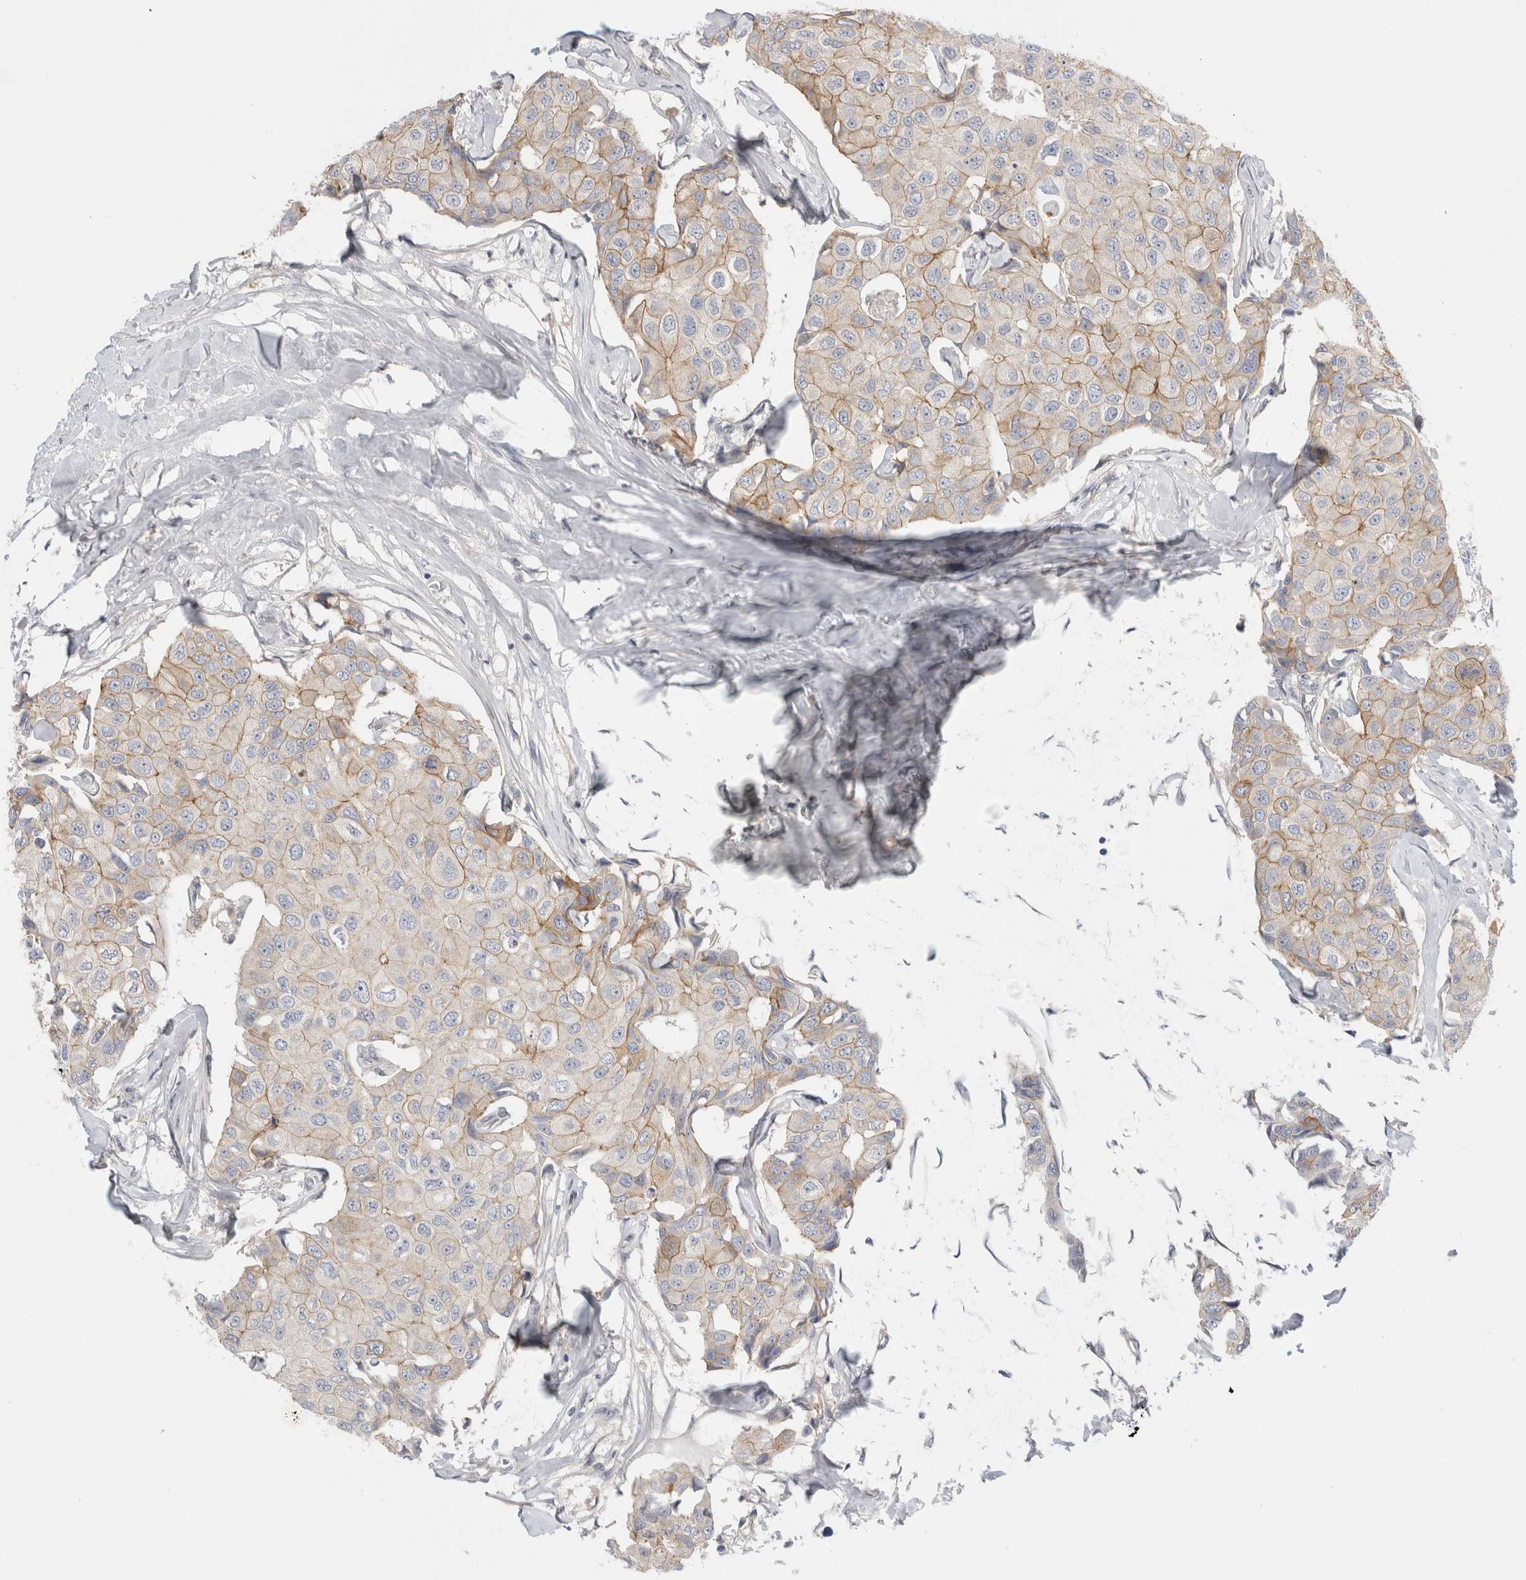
{"staining": {"intensity": "weak", "quantity": "25%-75%", "location": "cytoplasmic/membranous"}, "tissue": "breast cancer", "cell_type": "Tumor cells", "image_type": "cancer", "snomed": [{"axis": "morphology", "description": "Duct carcinoma"}, {"axis": "topography", "description": "Breast"}], "caption": "Weak cytoplasmic/membranous protein expression is appreciated in approximately 25%-75% of tumor cells in breast cancer.", "gene": "VANGL1", "patient": {"sex": "female", "age": 80}}